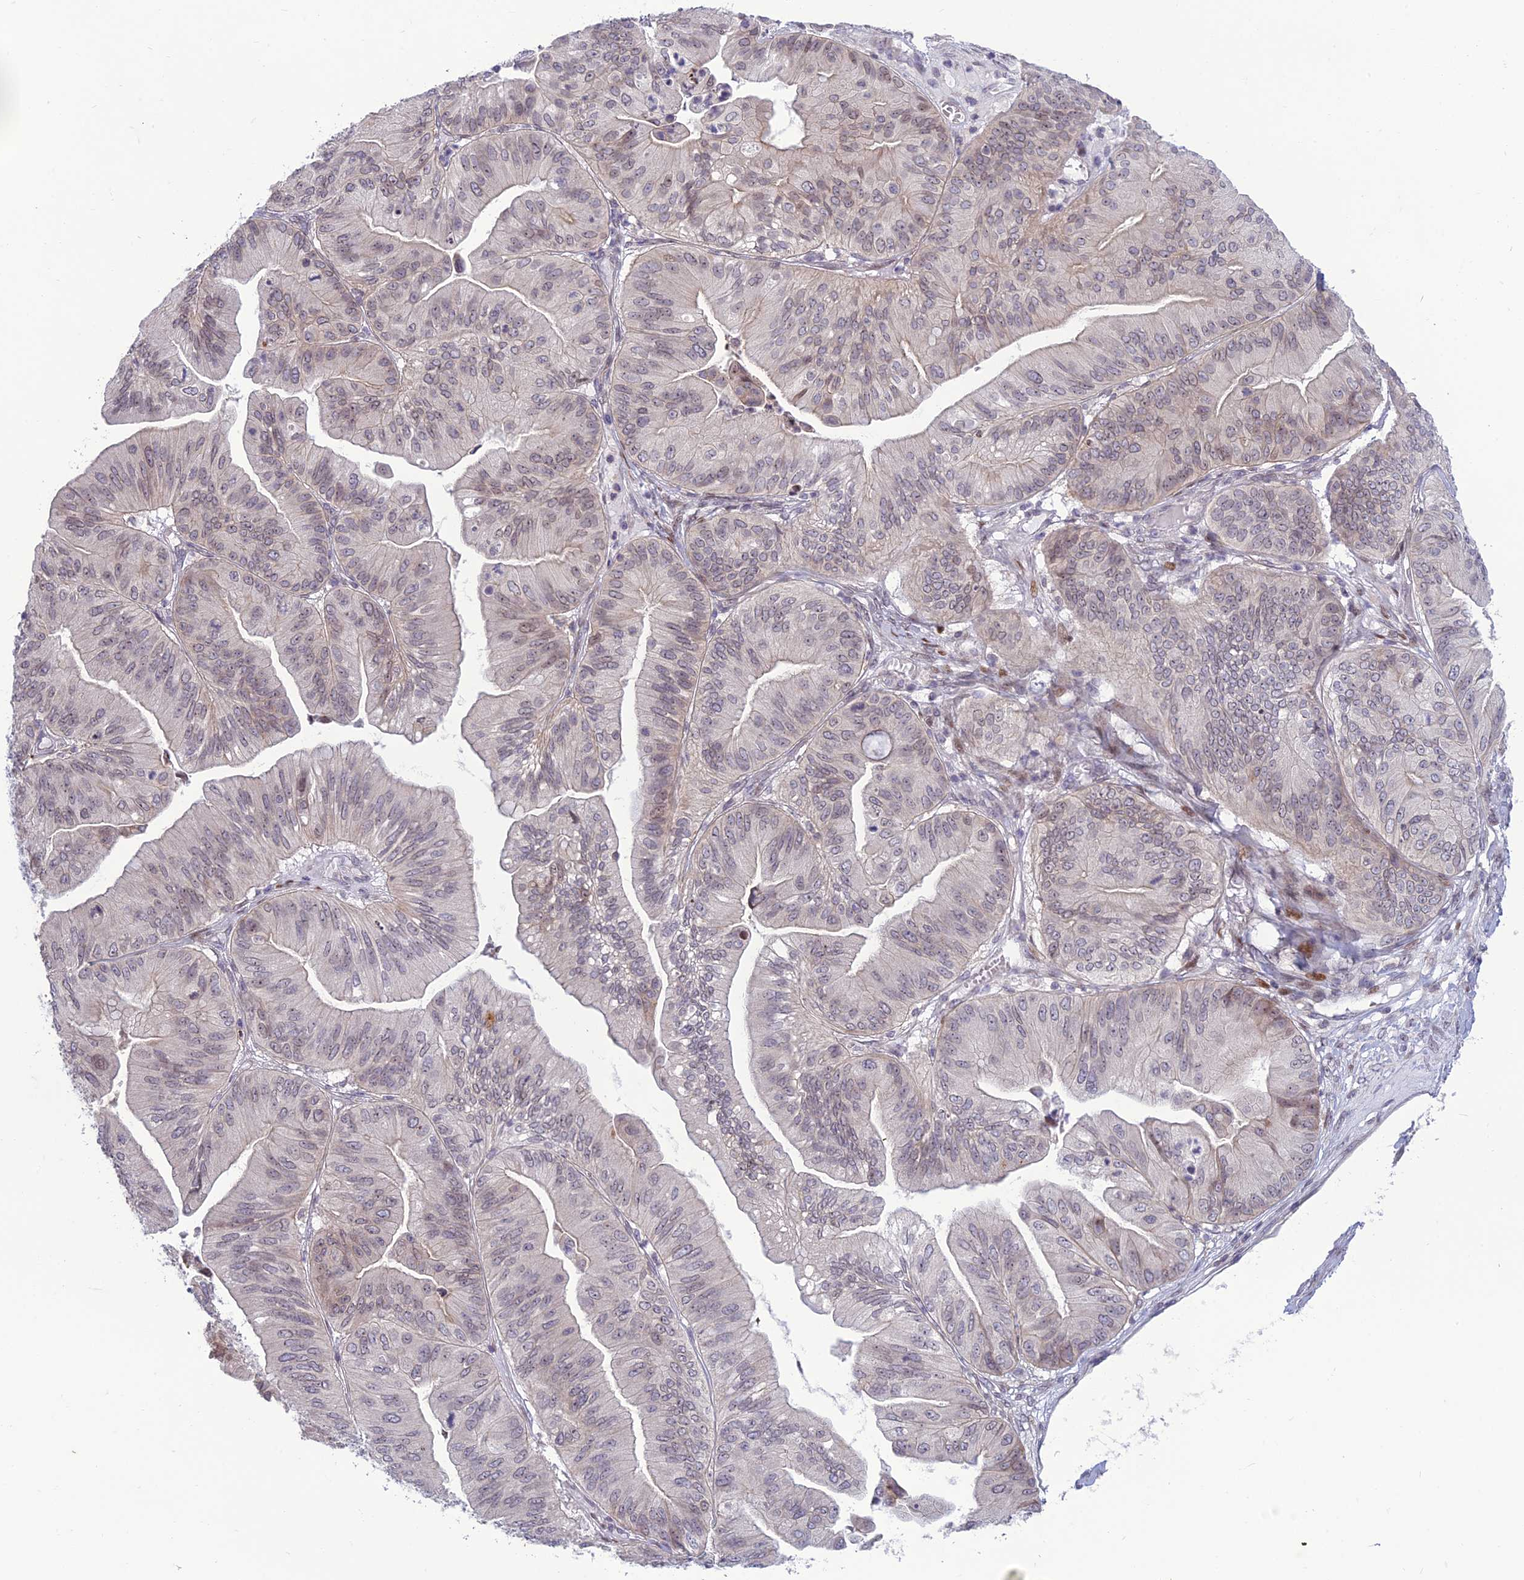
{"staining": {"intensity": "moderate", "quantity": "<25%", "location": "cytoplasmic/membranous,nuclear"}, "tissue": "ovarian cancer", "cell_type": "Tumor cells", "image_type": "cancer", "snomed": [{"axis": "morphology", "description": "Cystadenocarcinoma, mucinous, NOS"}, {"axis": "topography", "description": "Ovary"}], "caption": "Immunohistochemistry (DAB) staining of ovarian cancer reveals moderate cytoplasmic/membranous and nuclear protein positivity in about <25% of tumor cells.", "gene": "DTX2", "patient": {"sex": "female", "age": 61}}